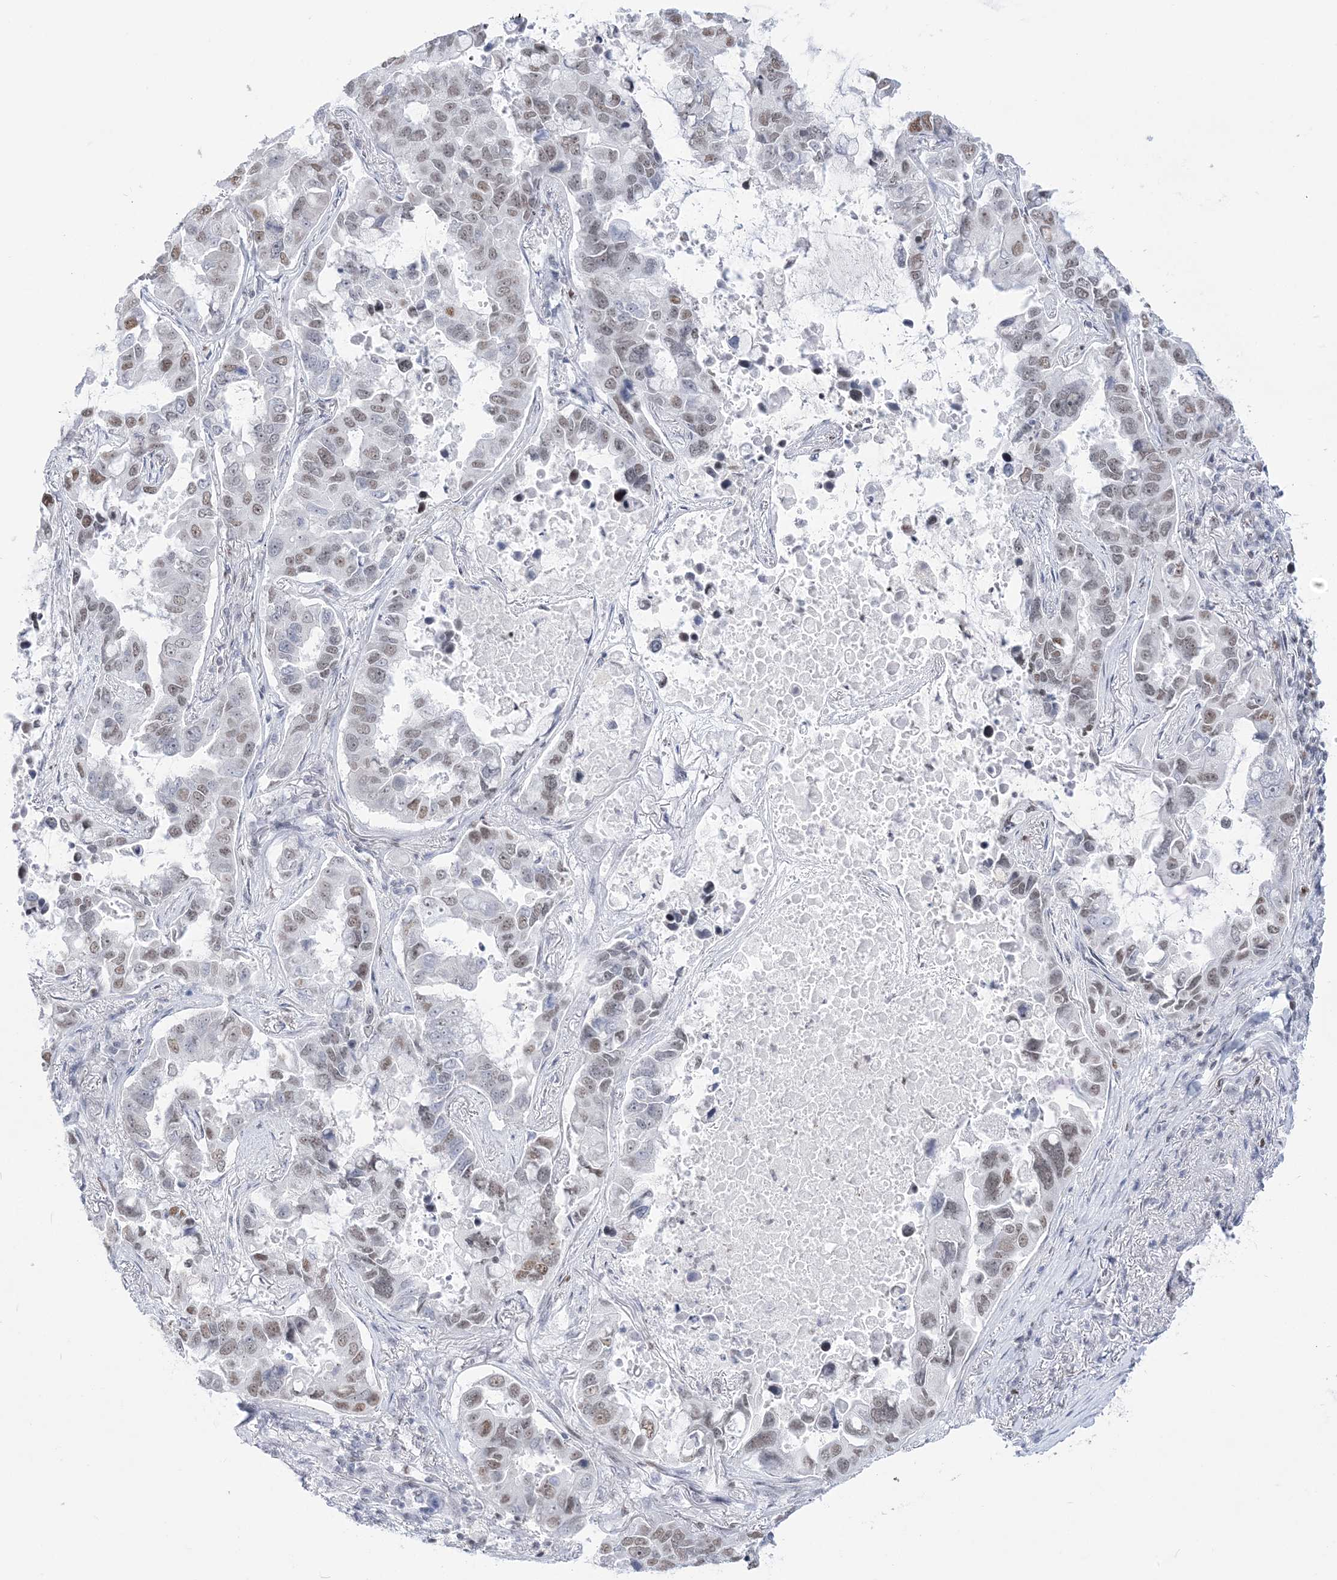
{"staining": {"intensity": "weak", "quantity": "25%-75%", "location": "nuclear"}, "tissue": "lung cancer", "cell_type": "Tumor cells", "image_type": "cancer", "snomed": [{"axis": "morphology", "description": "Adenocarcinoma, NOS"}, {"axis": "topography", "description": "Lung"}], "caption": "Weak nuclear protein expression is present in approximately 25%-75% of tumor cells in lung adenocarcinoma. (DAB (3,3'-diaminobenzidine) IHC, brown staining for protein, blue staining for nuclei).", "gene": "DDX21", "patient": {"sex": "male", "age": 64}}